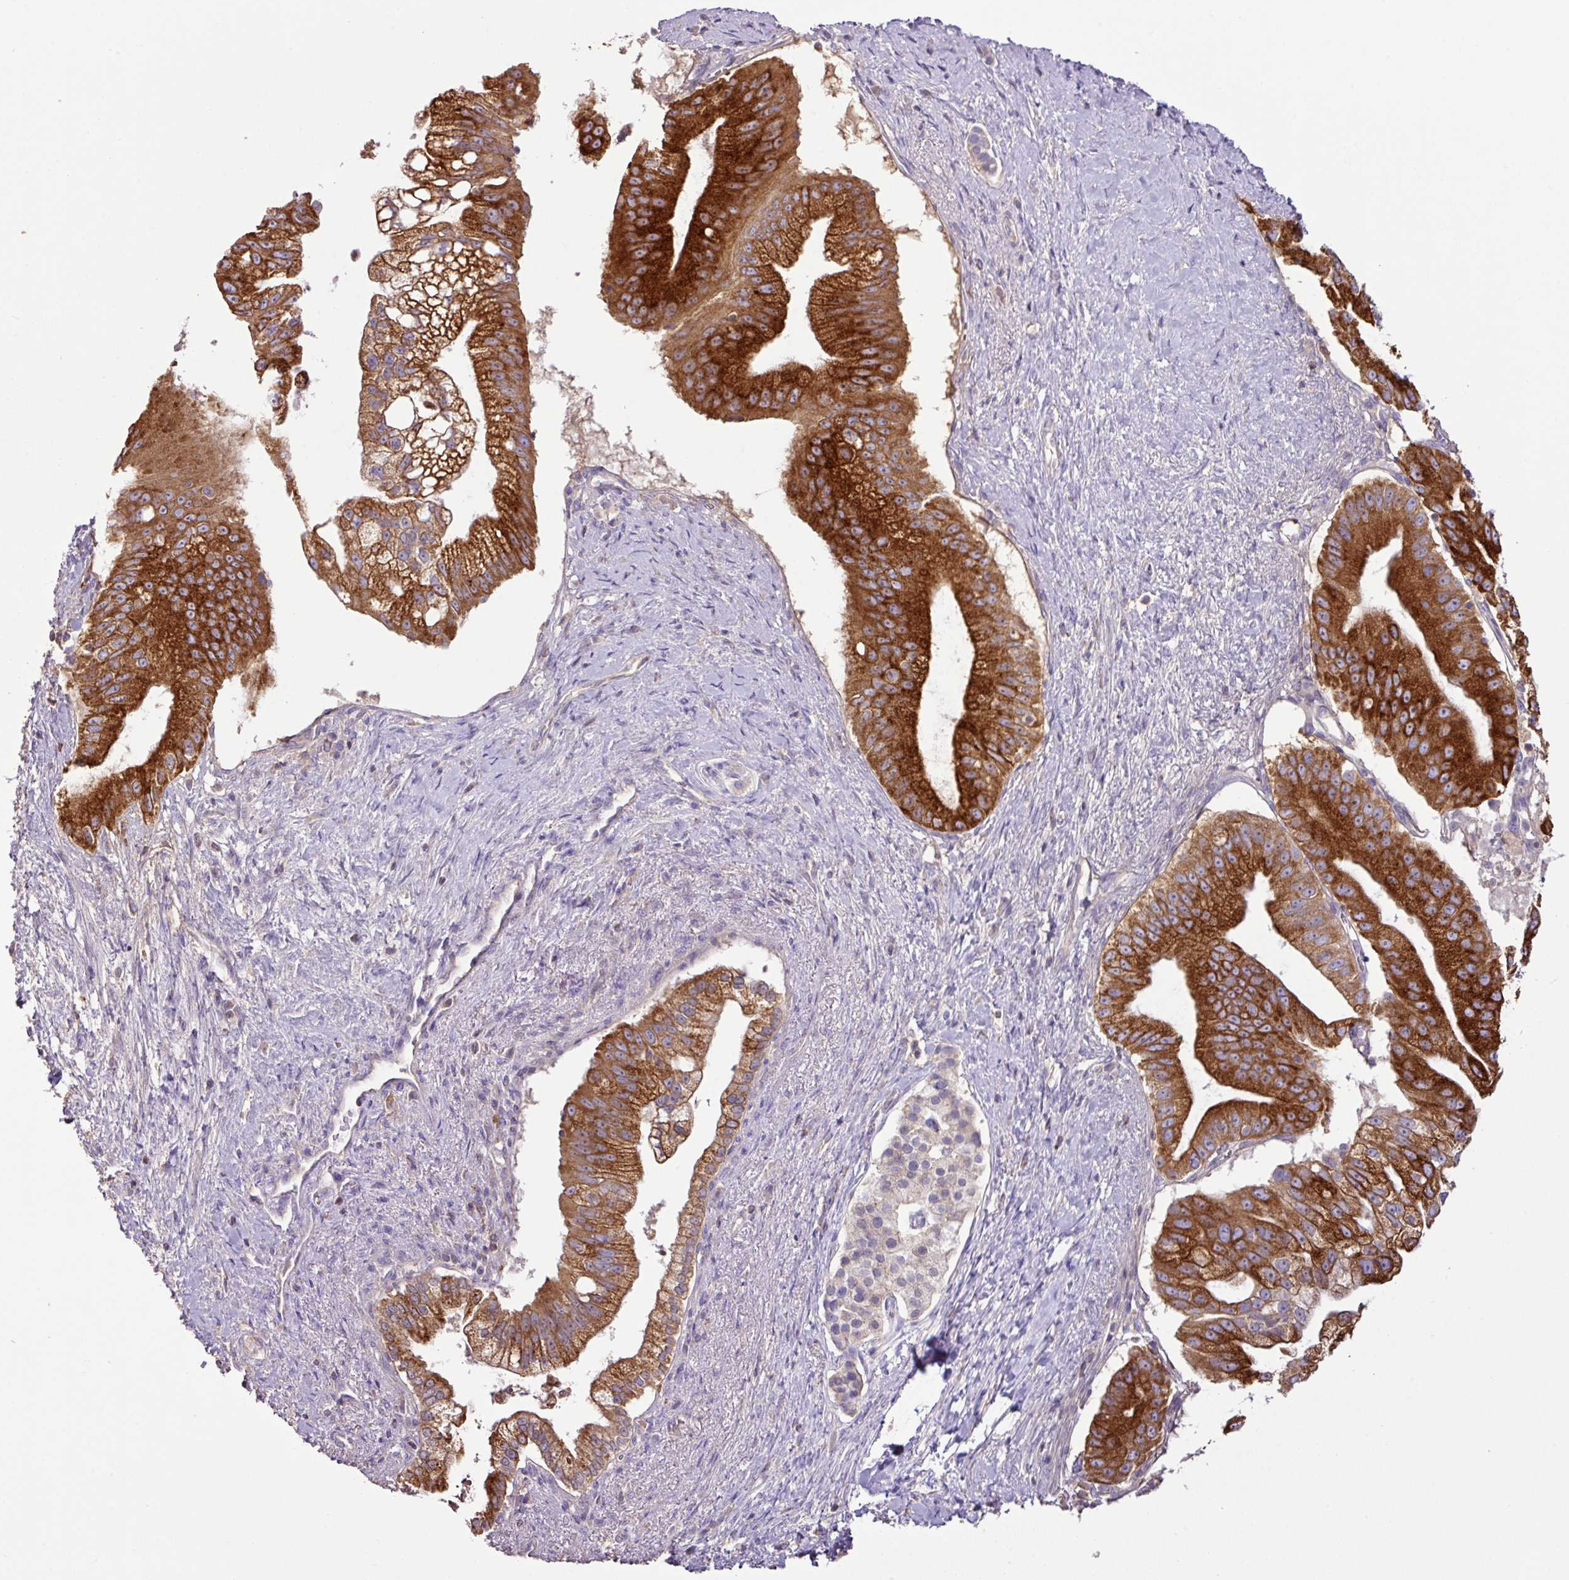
{"staining": {"intensity": "strong", "quantity": ">75%", "location": "cytoplasmic/membranous"}, "tissue": "pancreatic cancer", "cell_type": "Tumor cells", "image_type": "cancer", "snomed": [{"axis": "morphology", "description": "Adenocarcinoma, NOS"}, {"axis": "topography", "description": "Pancreas"}], "caption": "Immunohistochemical staining of human pancreatic cancer exhibits high levels of strong cytoplasmic/membranous protein expression in about >75% of tumor cells.", "gene": "AGR3", "patient": {"sex": "male", "age": 70}}